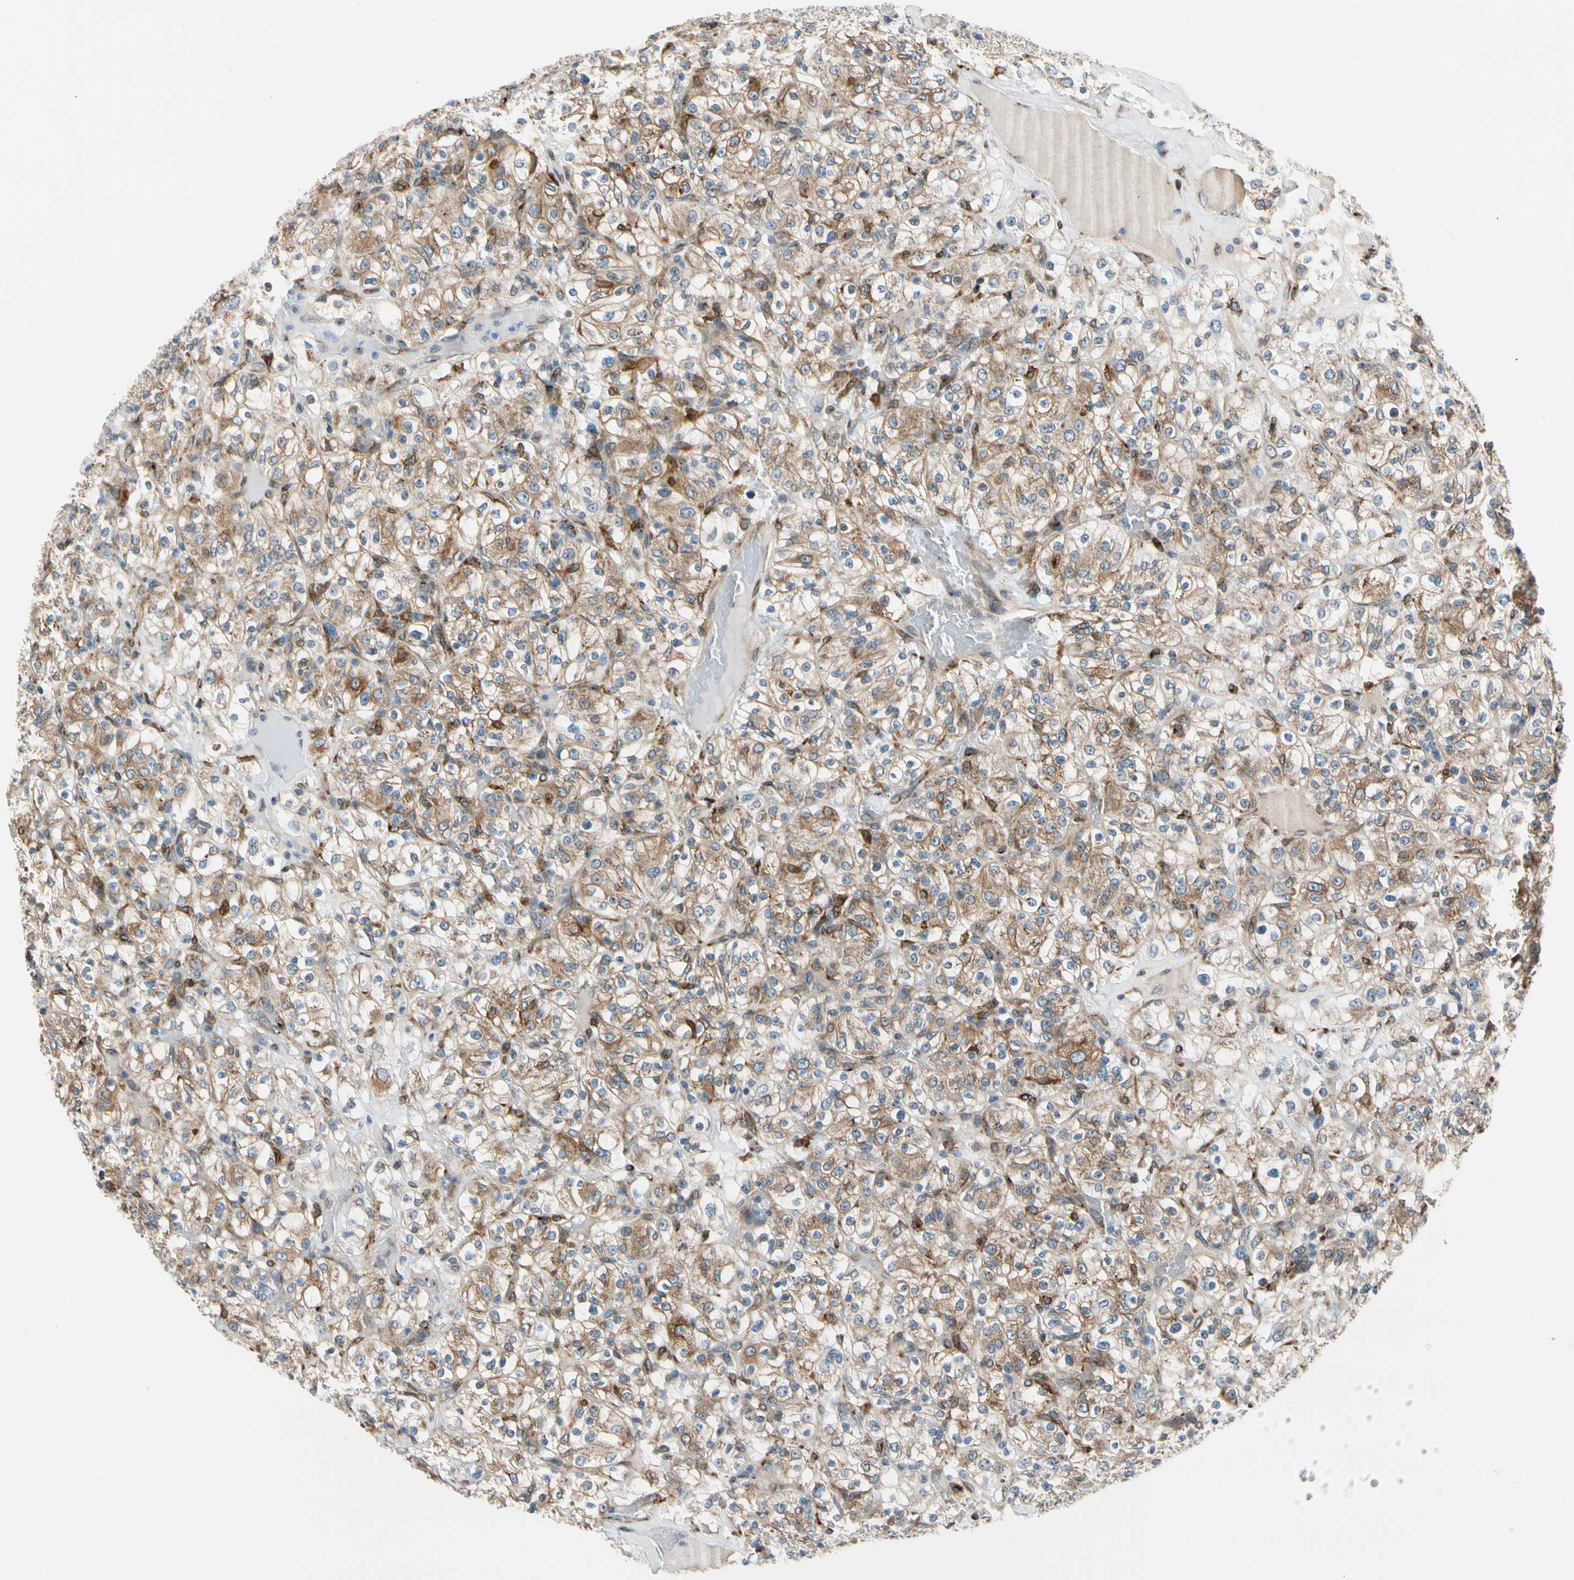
{"staining": {"intensity": "moderate", "quantity": ">75%", "location": "cytoplasmic/membranous"}, "tissue": "renal cancer", "cell_type": "Tumor cells", "image_type": "cancer", "snomed": [{"axis": "morphology", "description": "Normal tissue, NOS"}, {"axis": "morphology", "description": "Adenocarcinoma, NOS"}, {"axis": "topography", "description": "Kidney"}], "caption": "This histopathology image exhibits immunohistochemistry staining of human adenocarcinoma (renal), with medium moderate cytoplasmic/membranous positivity in approximately >75% of tumor cells.", "gene": "NUCB1", "patient": {"sex": "female", "age": 72}}